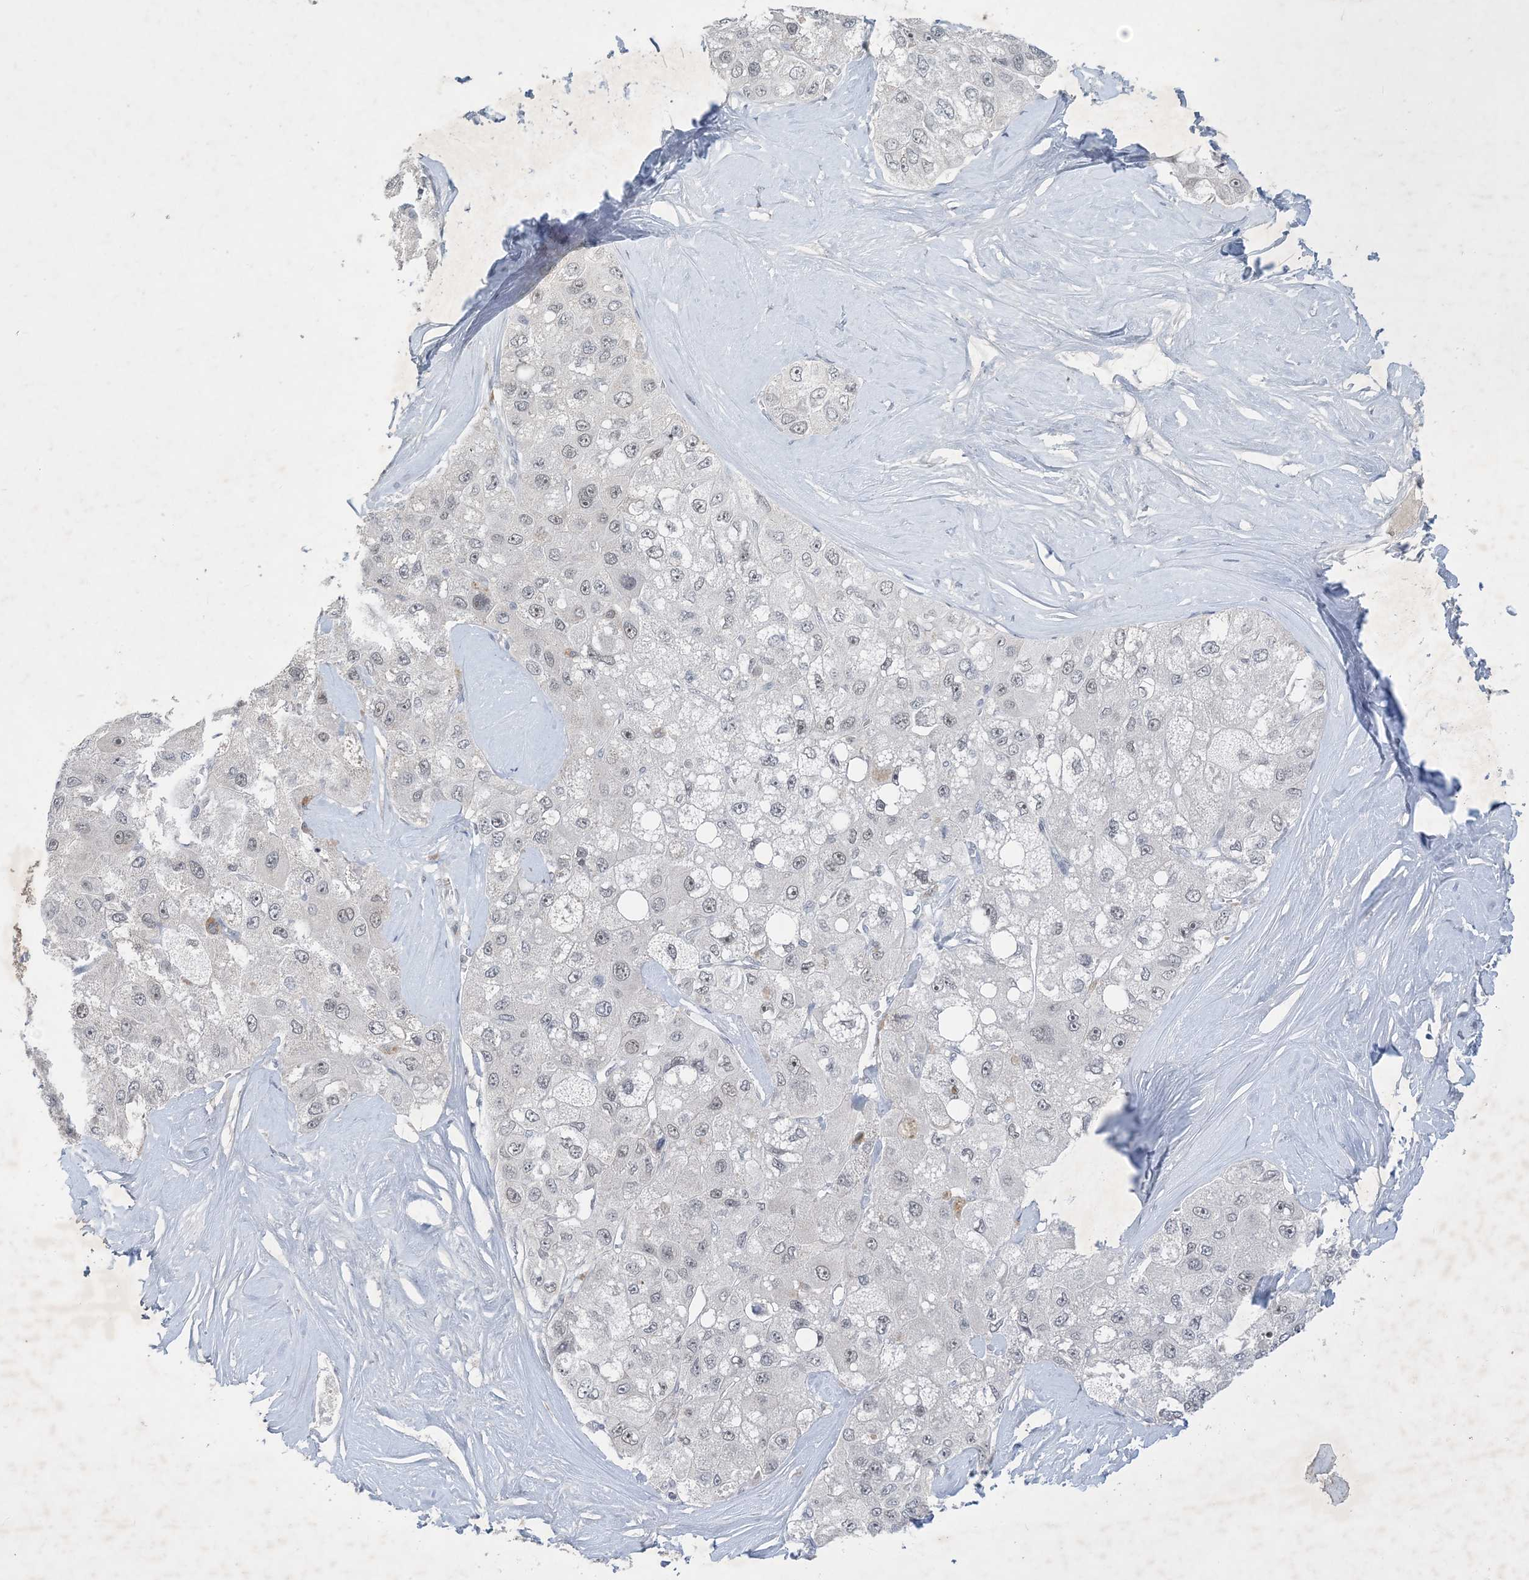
{"staining": {"intensity": "negative", "quantity": "none", "location": "none"}, "tissue": "liver cancer", "cell_type": "Tumor cells", "image_type": "cancer", "snomed": [{"axis": "morphology", "description": "Carcinoma, Hepatocellular, NOS"}, {"axis": "topography", "description": "Liver"}], "caption": "An image of human liver cancer (hepatocellular carcinoma) is negative for staining in tumor cells. The staining was performed using DAB (3,3'-diaminobenzidine) to visualize the protein expression in brown, while the nuclei were stained in blue with hematoxylin (Magnification: 20x).", "gene": "ZNF674", "patient": {"sex": "male", "age": 80}}